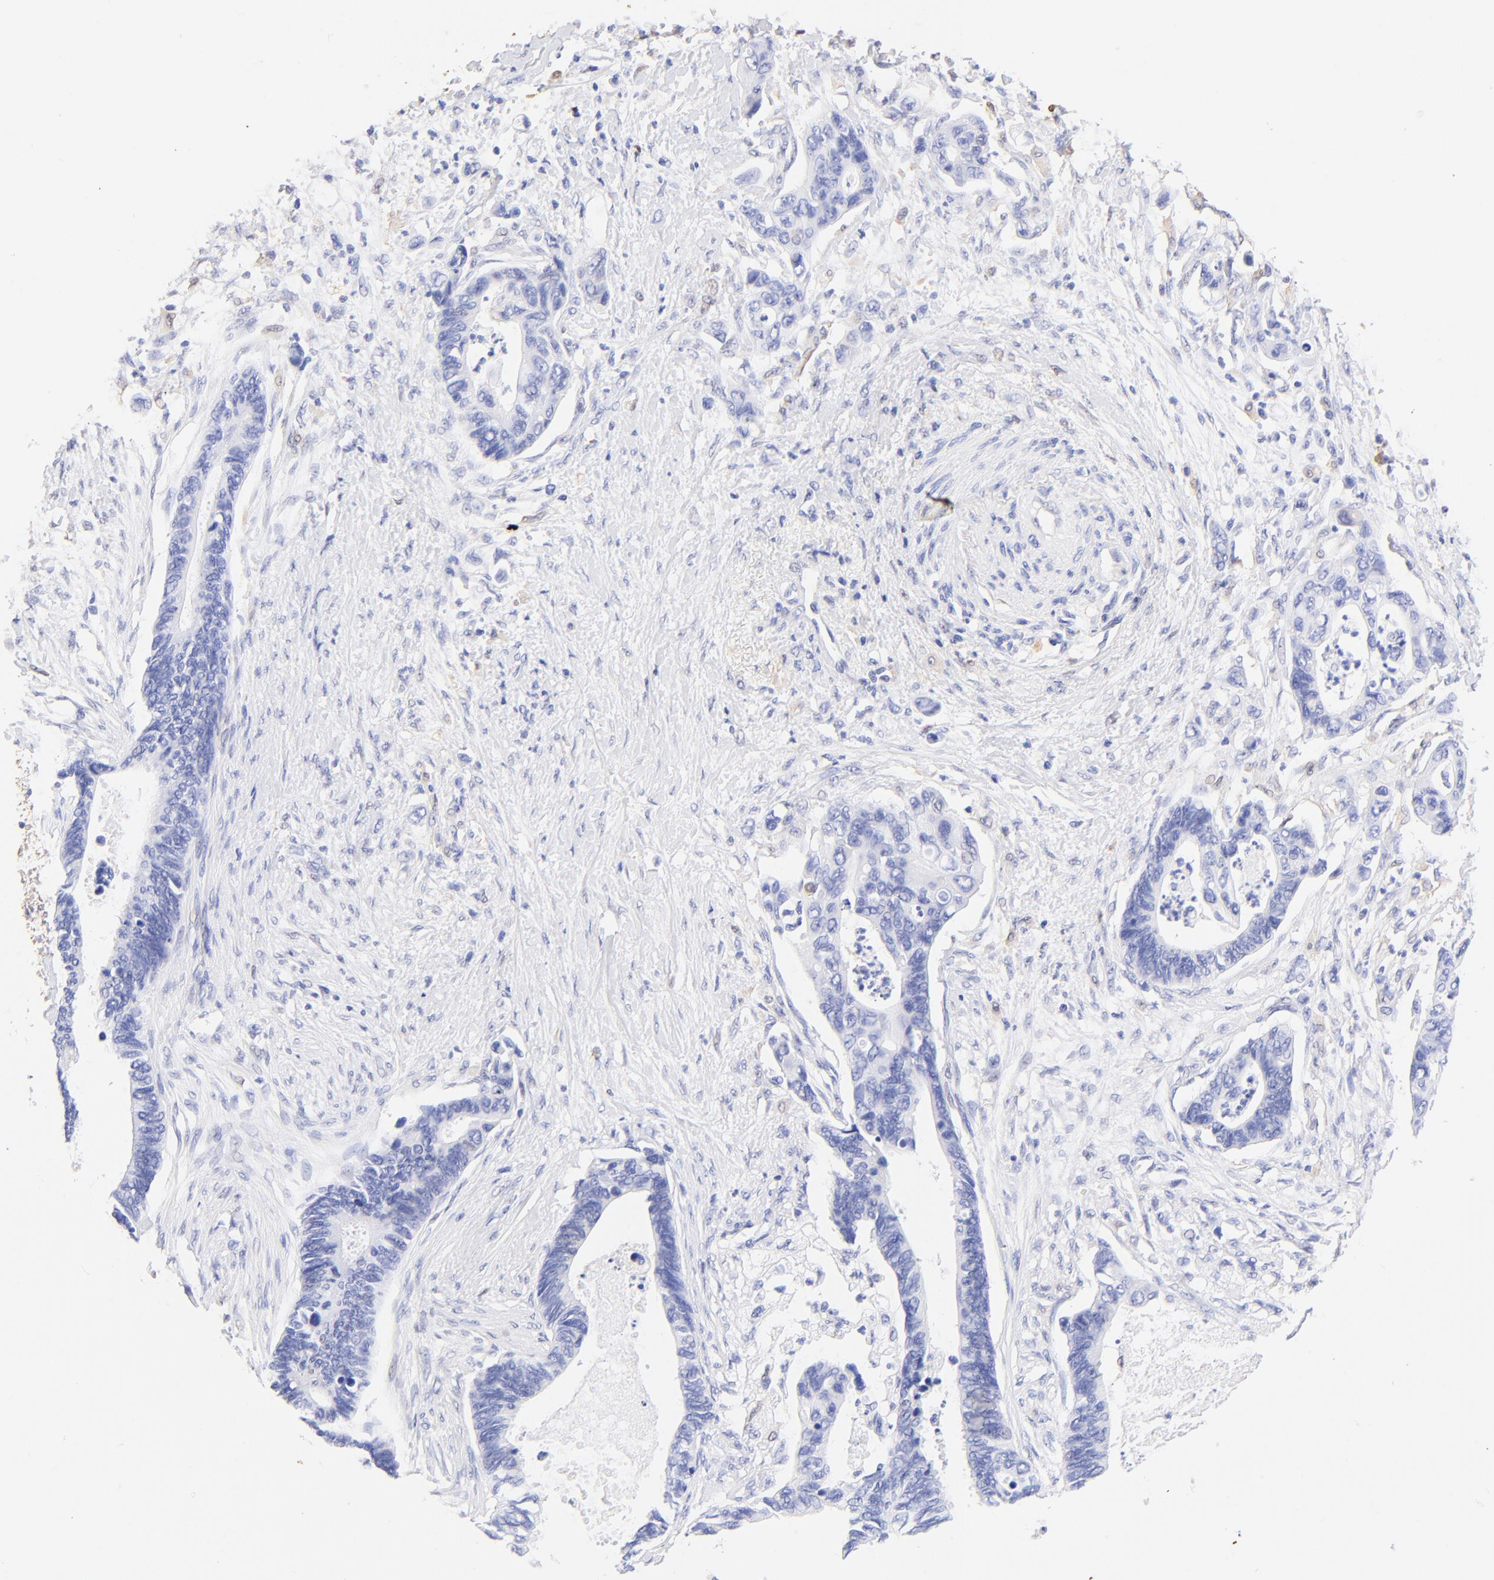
{"staining": {"intensity": "negative", "quantity": "none", "location": "none"}, "tissue": "pancreatic cancer", "cell_type": "Tumor cells", "image_type": "cancer", "snomed": [{"axis": "morphology", "description": "Adenocarcinoma, NOS"}, {"axis": "topography", "description": "Pancreas"}], "caption": "A micrograph of human pancreatic adenocarcinoma is negative for staining in tumor cells.", "gene": "ALDH1A1", "patient": {"sex": "female", "age": 70}}